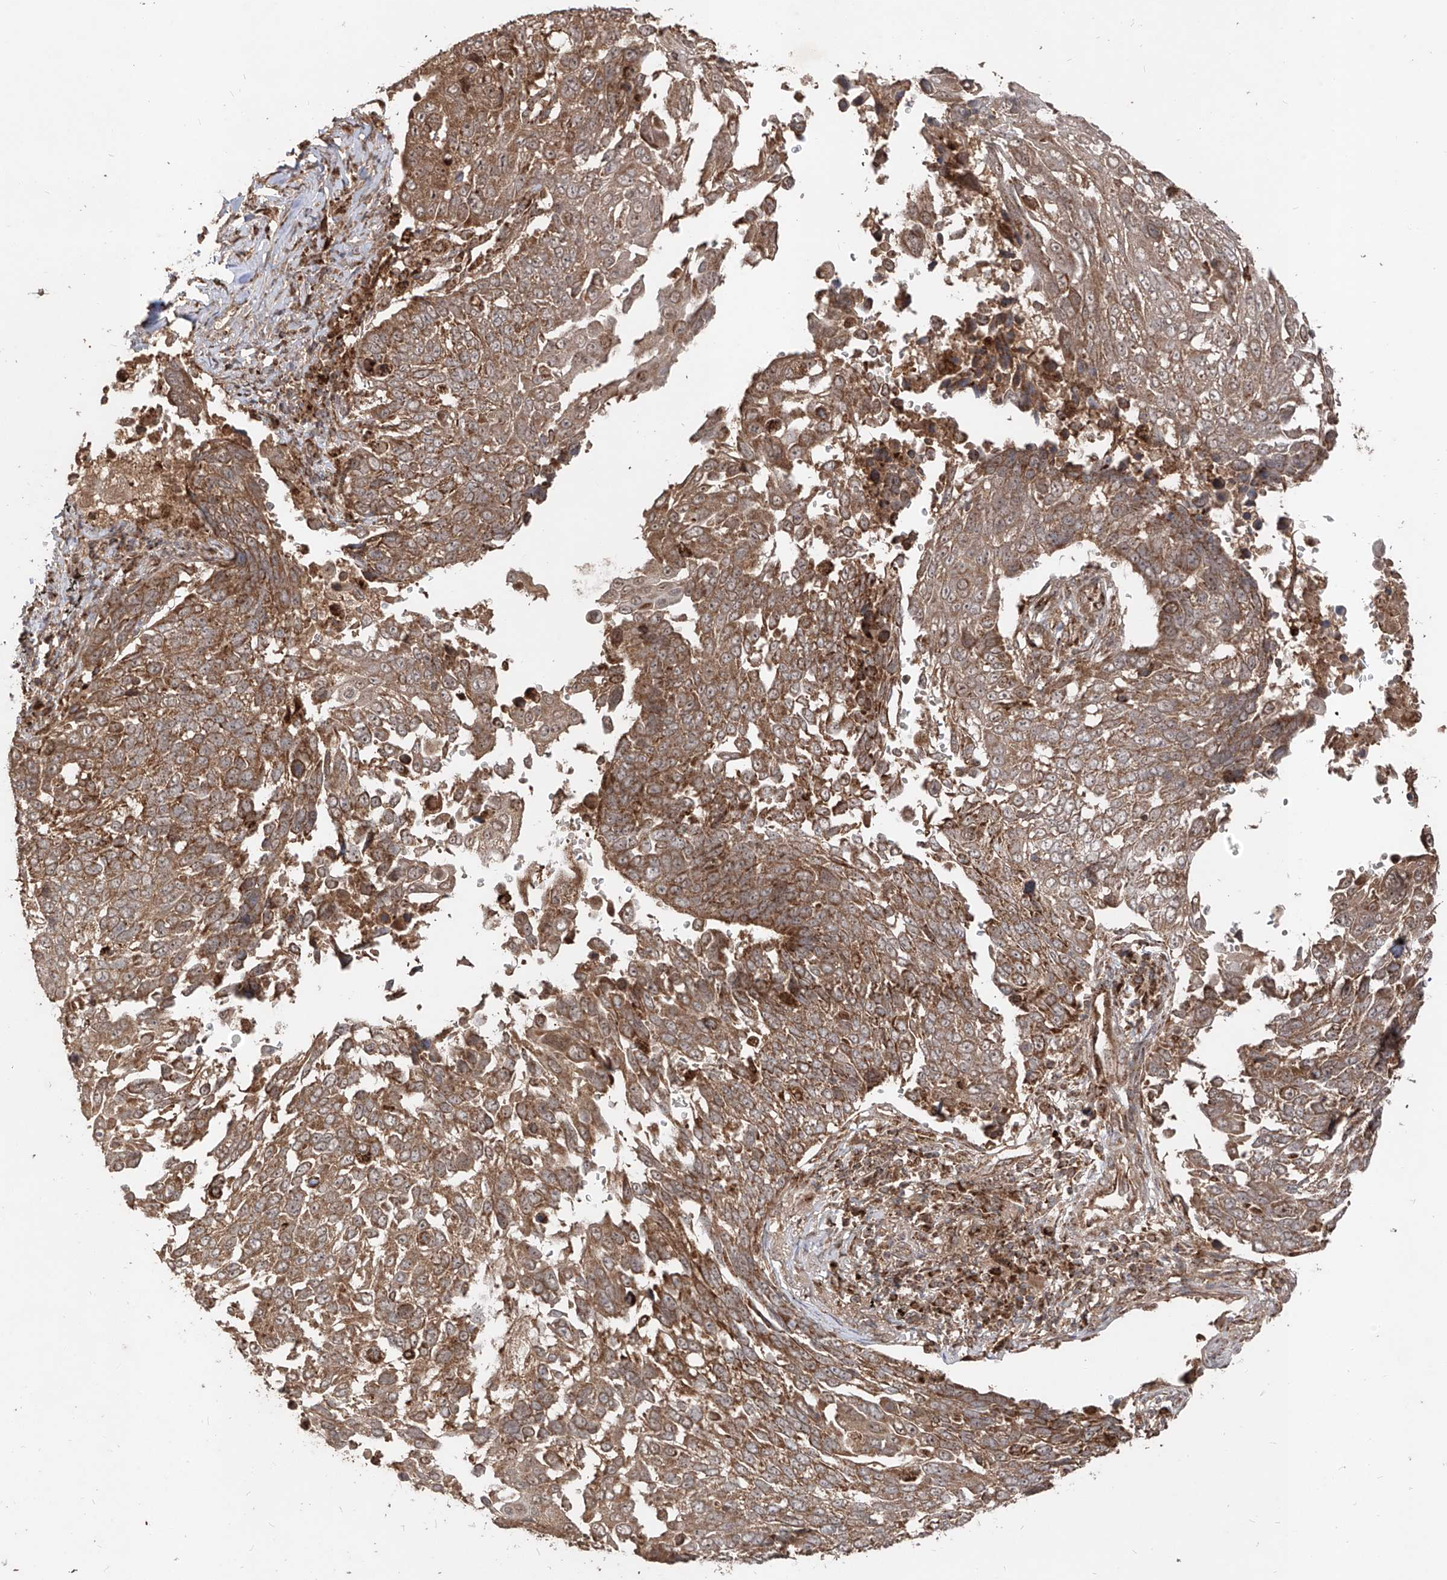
{"staining": {"intensity": "moderate", "quantity": ">75%", "location": "cytoplasmic/membranous"}, "tissue": "lung cancer", "cell_type": "Tumor cells", "image_type": "cancer", "snomed": [{"axis": "morphology", "description": "Squamous cell carcinoma, NOS"}, {"axis": "topography", "description": "Lung"}], "caption": "Brown immunohistochemical staining in human lung cancer displays moderate cytoplasmic/membranous positivity in about >75% of tumor cells.", "gene": "AIM2", "patient": {"sex": "male", "age": 66}}